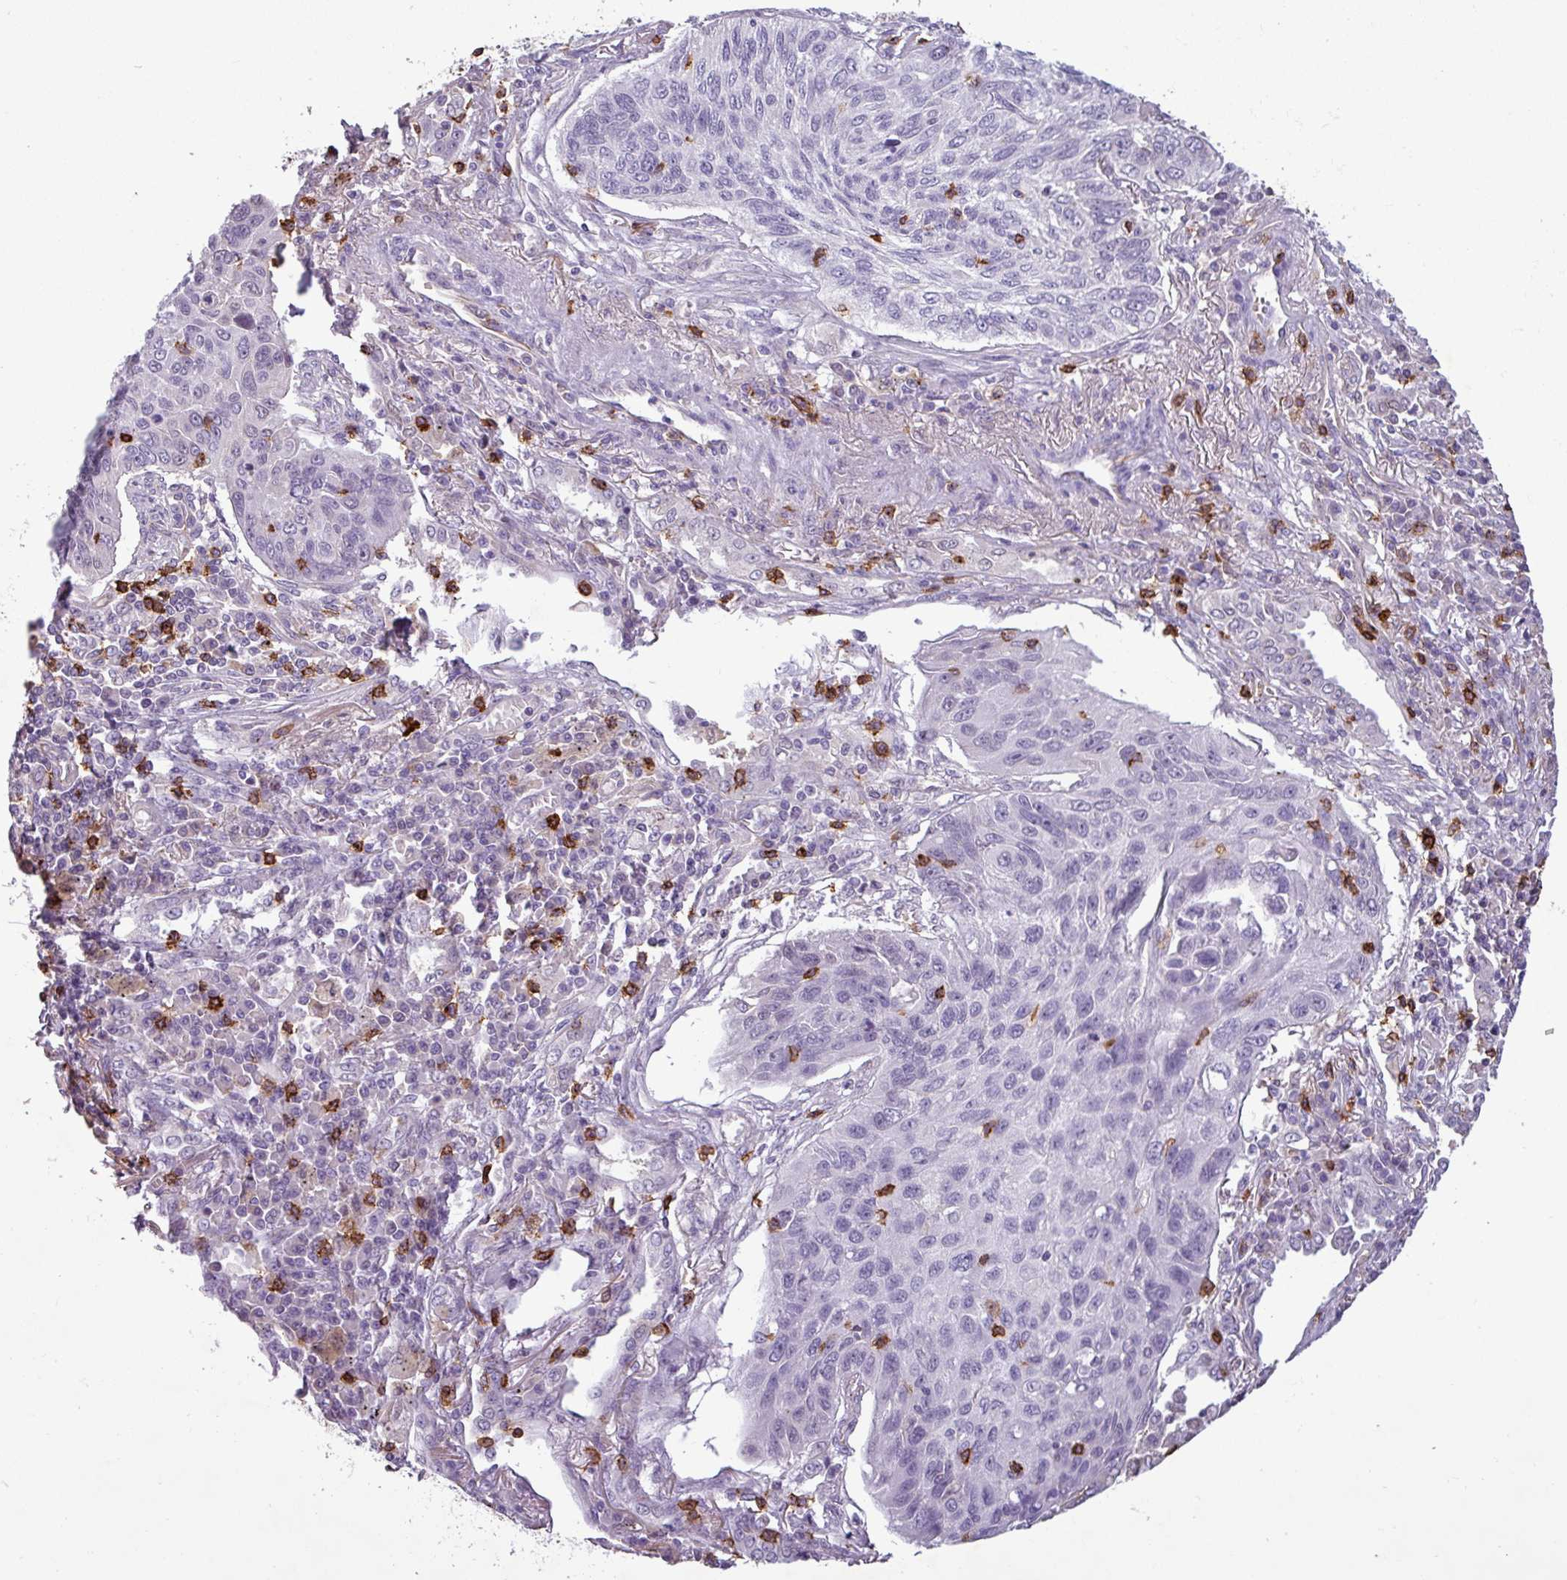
{"staining": {"intensity": "negative", "quantity": "none", "location": "none"}, "tissue": "lung cancer", "cell_type": "Tumor cells", "image_type": "cancer", "snomed": [{"axis": "morphology", "description": "Squamous cell carcinoma, NOS"}, {"axis": "topography", "description": "Lung"}], "caption": "This is an immunohistochemistry micrograph of lung cancer. There is no expression in tumor cells.", "gene": "CD8A", "patient": {"sex": "female", "age": 66}}